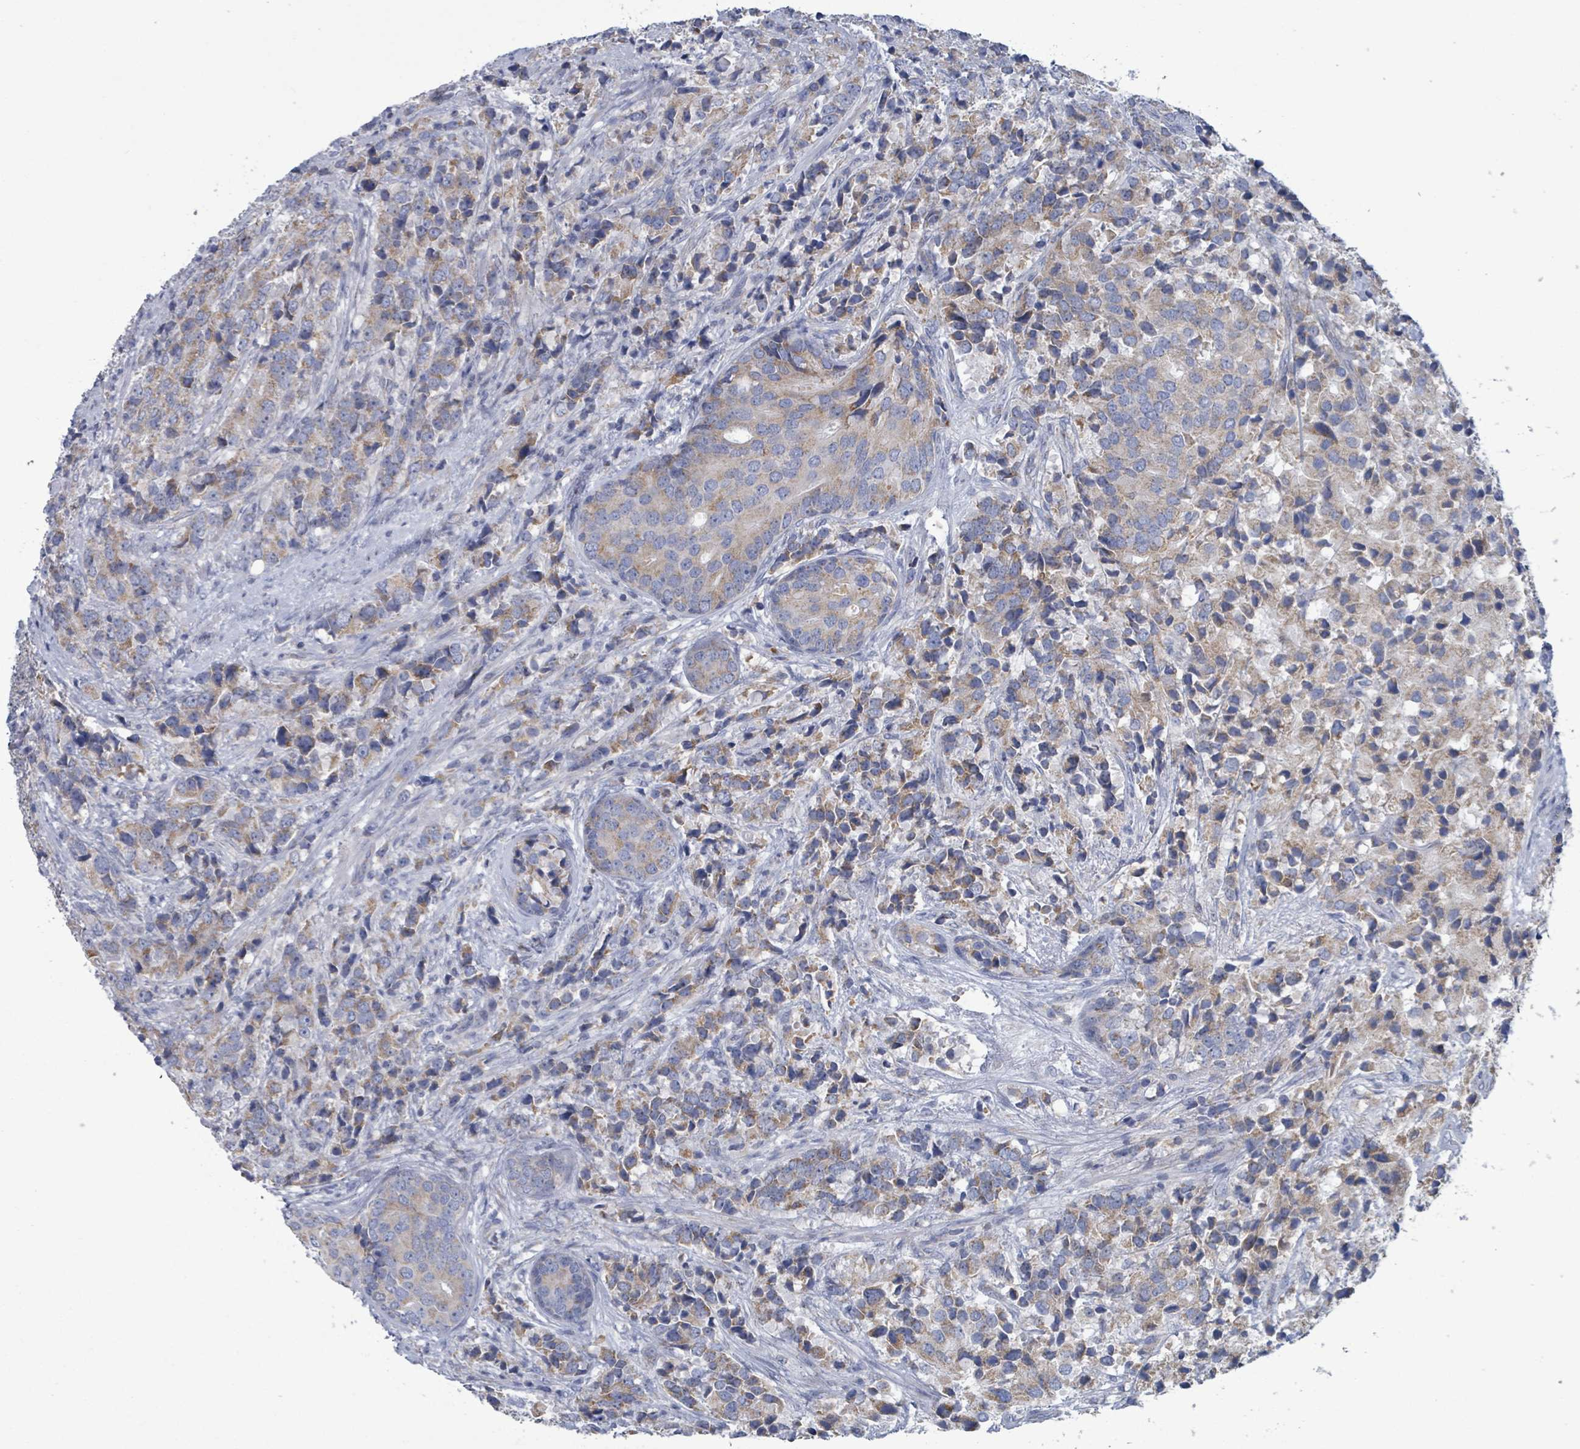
{"staining": {"intensity": "weak", "quantity": "25%-75%", "location": "cytoplasmic/membranous"}, "tissue": "prostate cancer", "cell_type": "Tumor cells", "image_type": "cancer", "snomed": [{"axis": "morphology", "description": "Adenocarcinoma, High grade"}, {"axis": "topography", "description": "Prostate"}], "caption": "Weak cytoplasmic/membranous staining is present in about 25%-75% of tumor cells in adenocarcinoma (high-grade) (prostate).", "gene": "AKR1C4", "patient": {"sex": "male", "age": 62}}